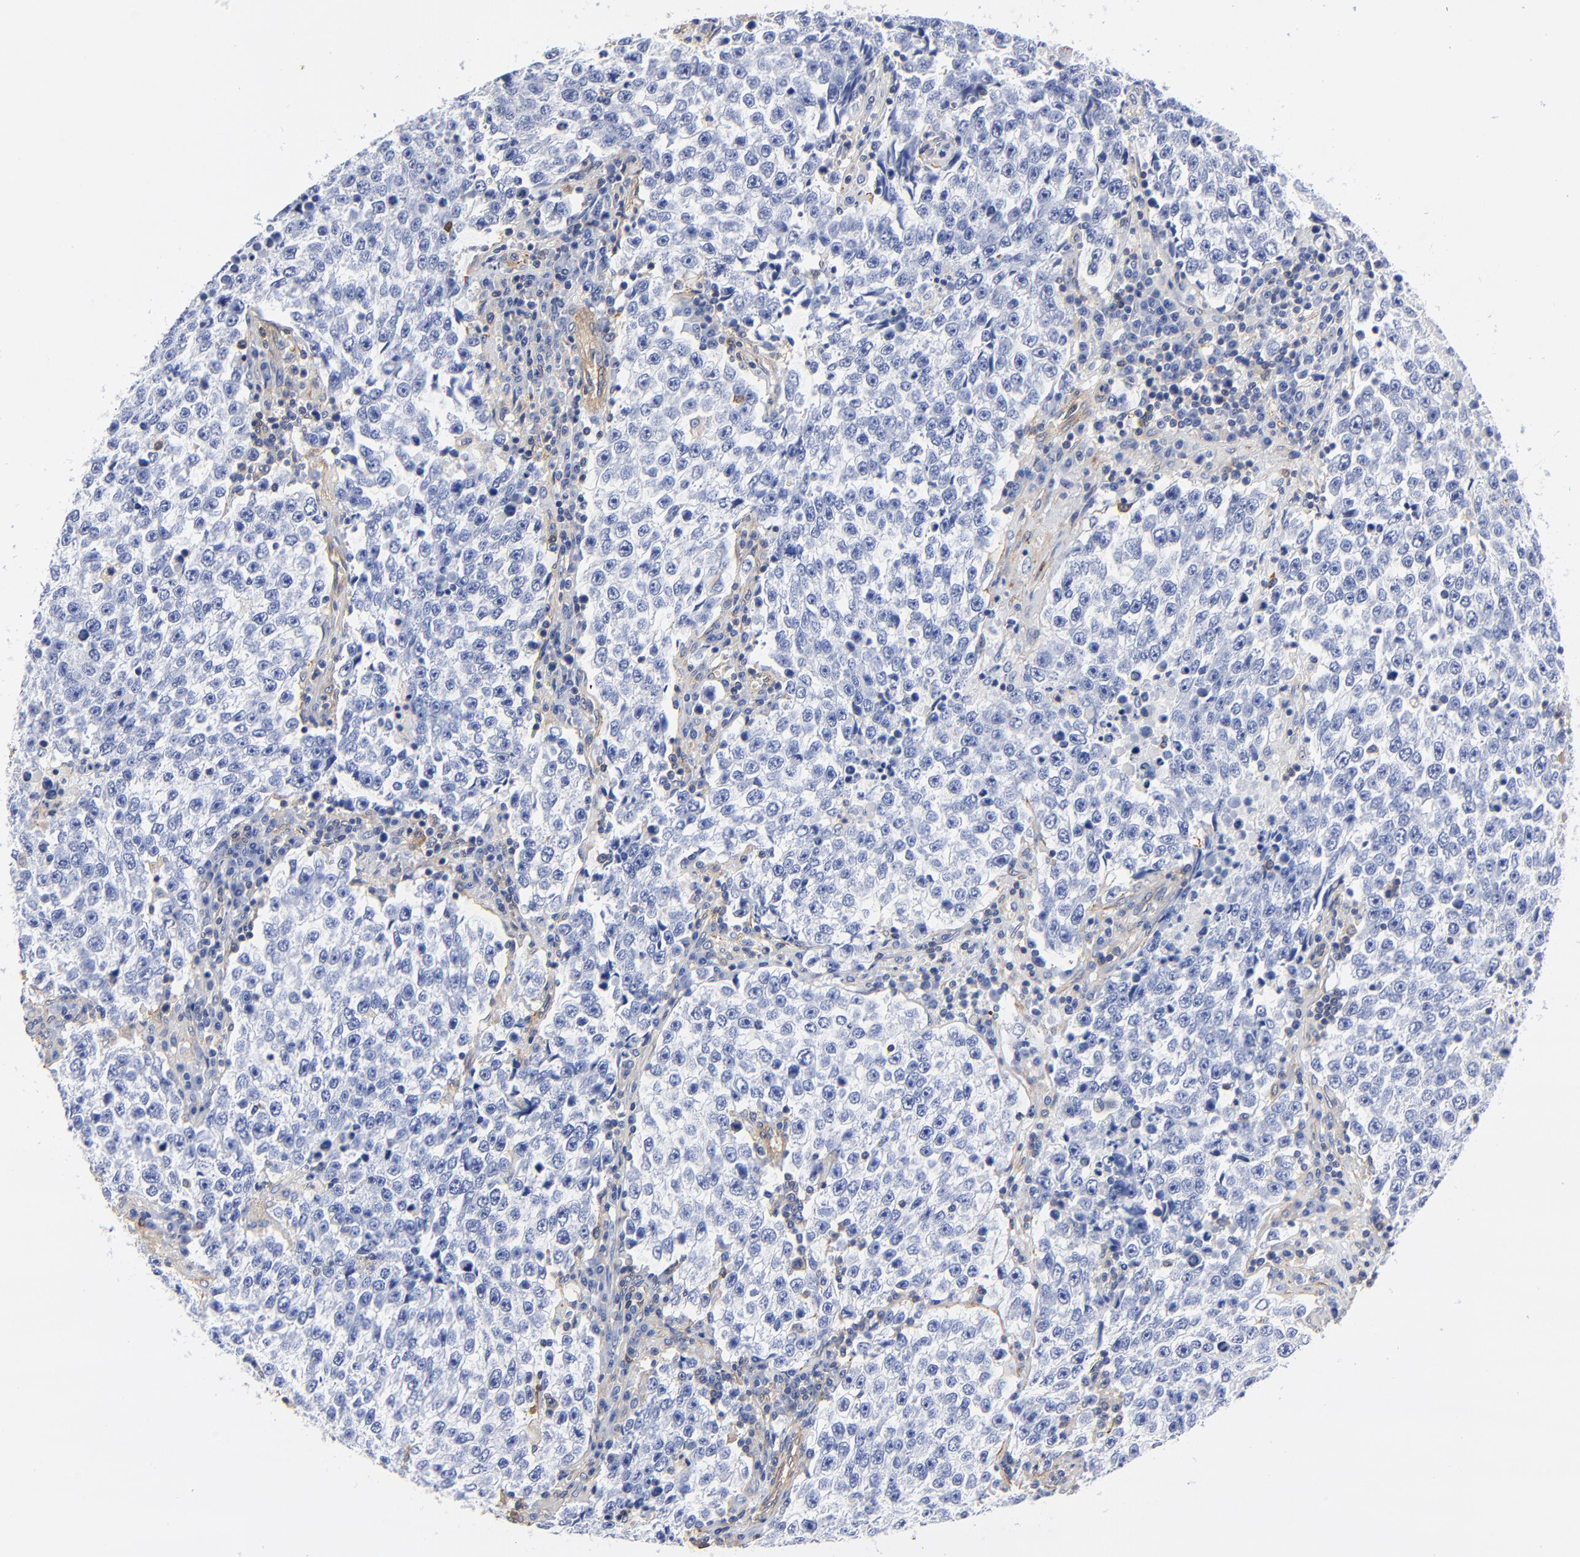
{"staining": {"intensity": "negative", "quantity": "none", "location": "none"}, "tissue": "testis cancer", "cell_type": "Tumor cells", "image_type": "cancer", "snomed": [{"axis": "morphology", "description": "Seminoma, NOS"}, {"axis": "topography", "description": "Testis"}], "caption": "Micrograph shows no significant protein expression in tumor cells of seminoma (testis).", "gene": "TAGLN2", "patient": {"sex": "male", "age": 36}}